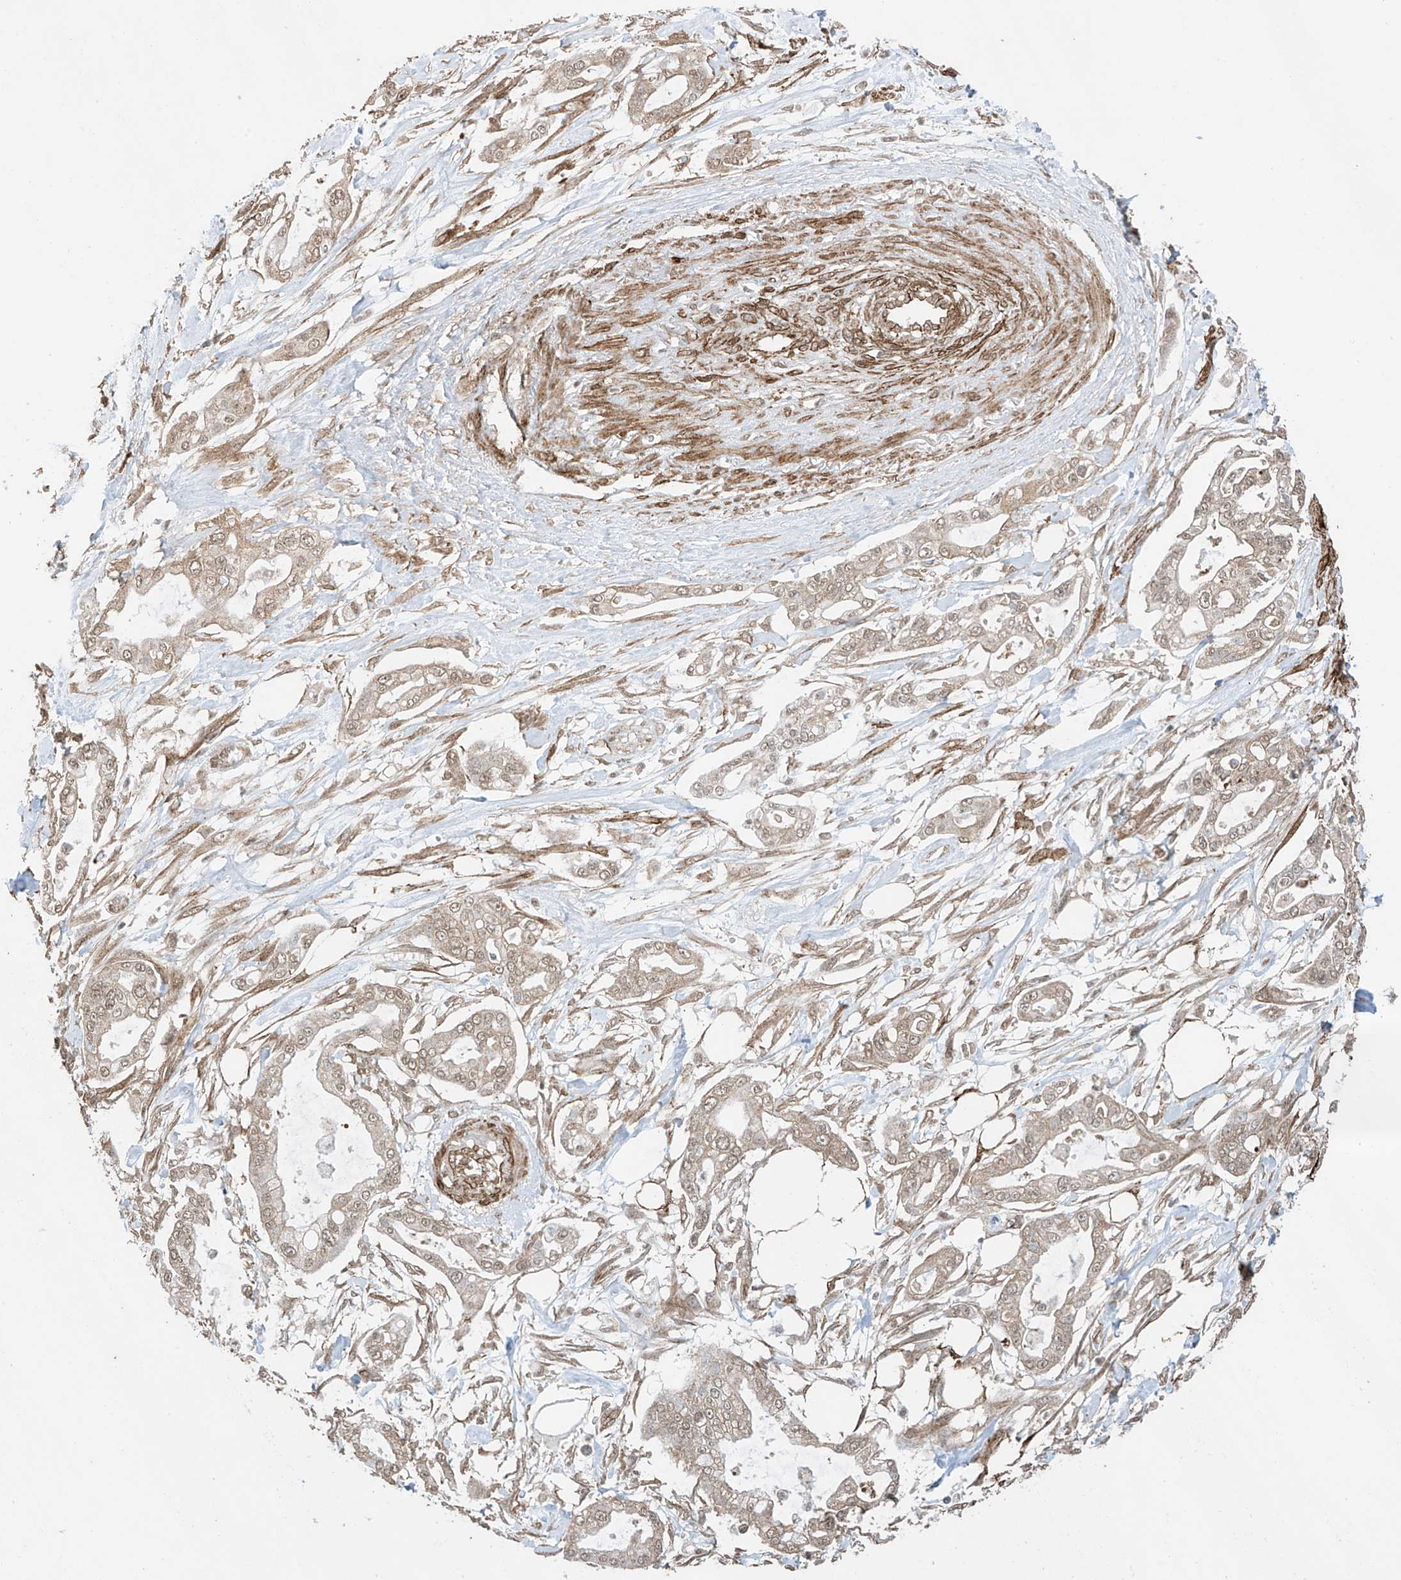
{"staining": {"intensity": "weak", "quantity": ">75%", "location": "cytoplasmic/membranous,nuclear"}, "tissue": "pancreatic cancer", "cell_type": "Tumor cells", "image_type": "cancer", "snomed": [{"axis": "morphology", "description": "Adenocarcinoma, NOS"}, {"axis": "topography", "description": "Pancreas"}], "caption": "This photomicrograph exhibits immunohistochemistry staining of human adenocarcinoma (pancreatic), with low weak cytoplasmic/membranous and nuclear positivity in about >75% of tumor cells.", "gene": "TTLL5", "patient": {"sex": "male", "age": 68}}